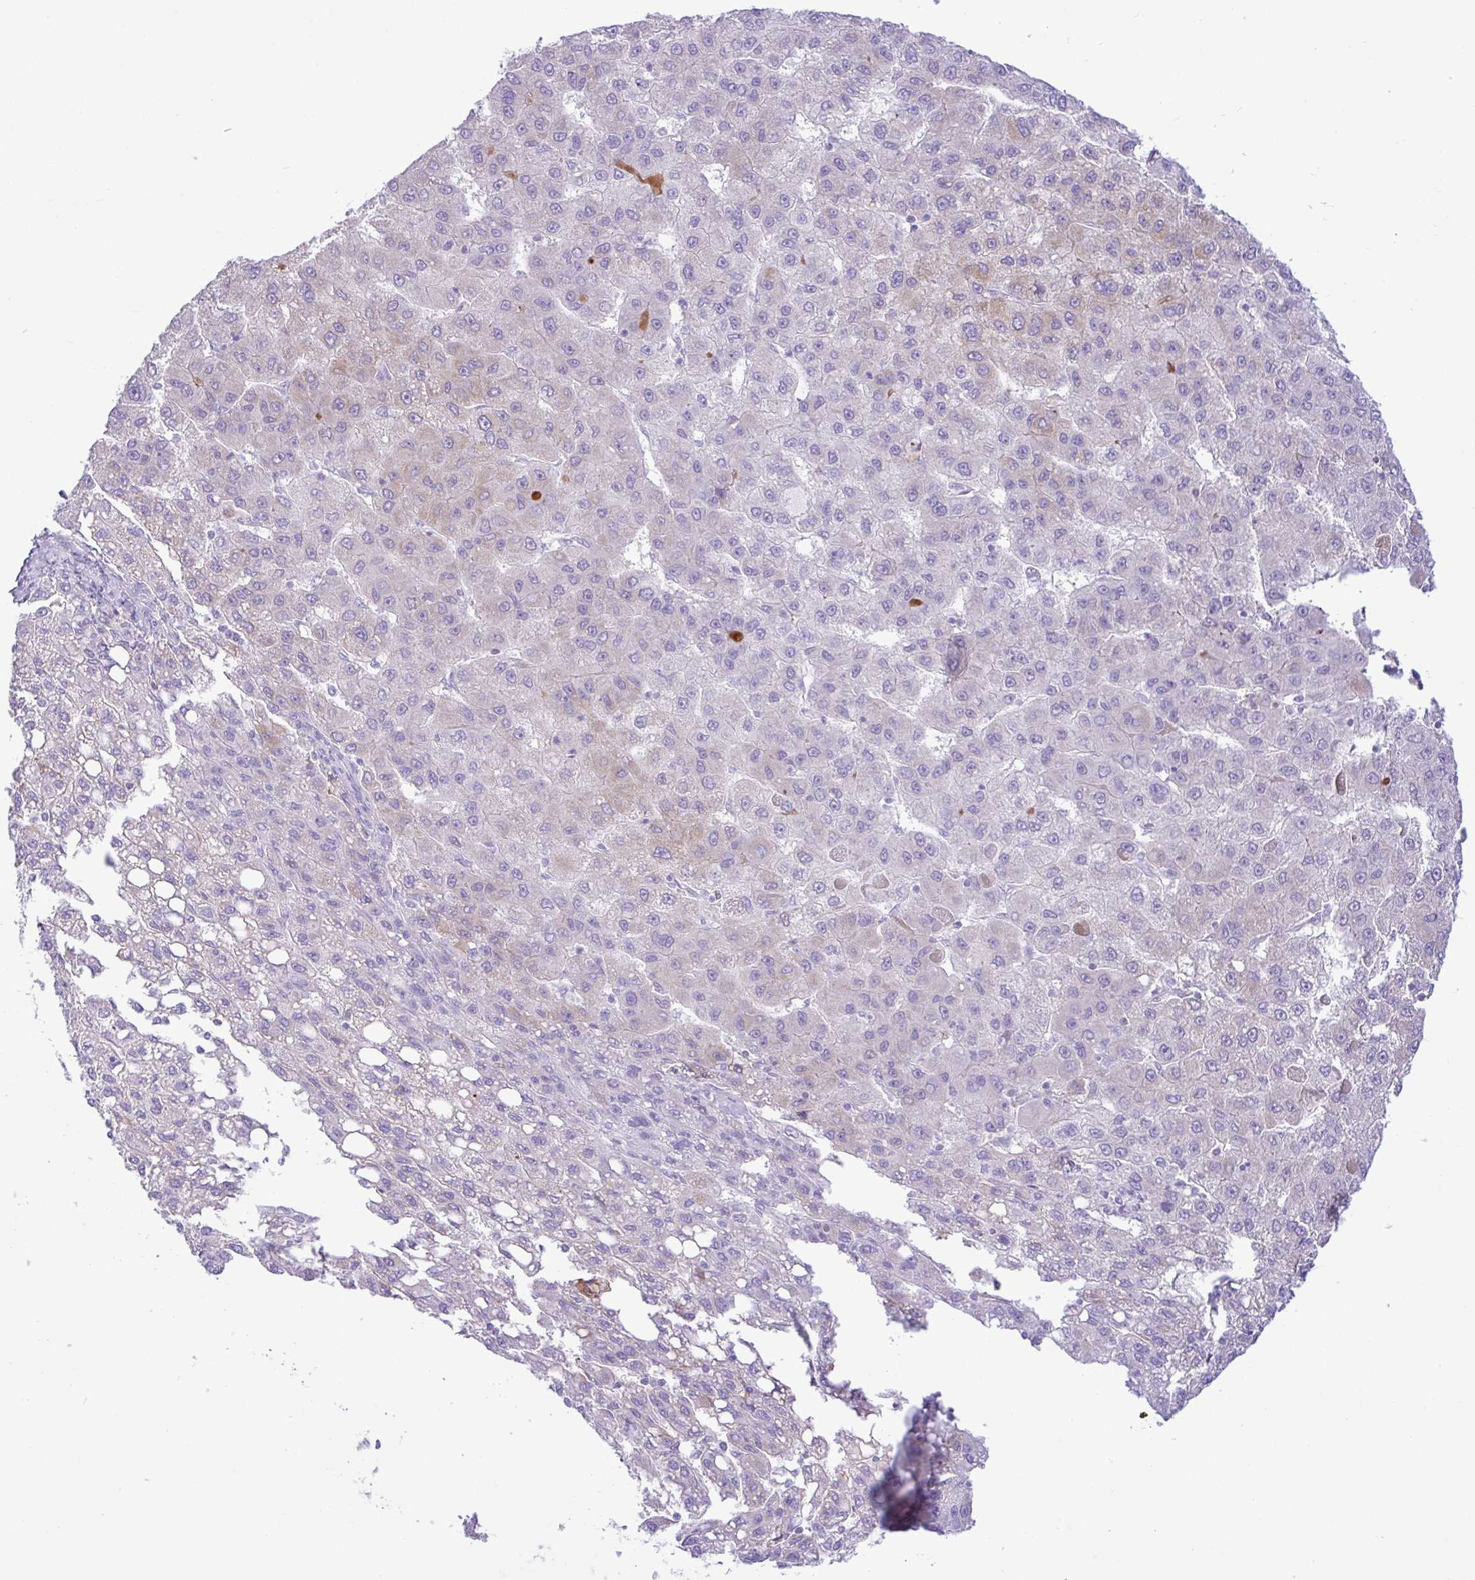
{"staining": {"intensity": "negative", "quantity": "none", "location": "none"}, "tissue": "liver cancer", "cell_type": "Tumor cells", "image_type": "cancer", "snomed": [{"axis": "morphology", "description": "Carcinoma, Hepatocellular, NOS"}, {"axis": "topography", "description": "Liver"}], "caption": "A photomicrograph of human liver cancer is negative for staining in tumor cells.", "gene": "ZNF101", "patient": {"sex": "female", "age": 82}}